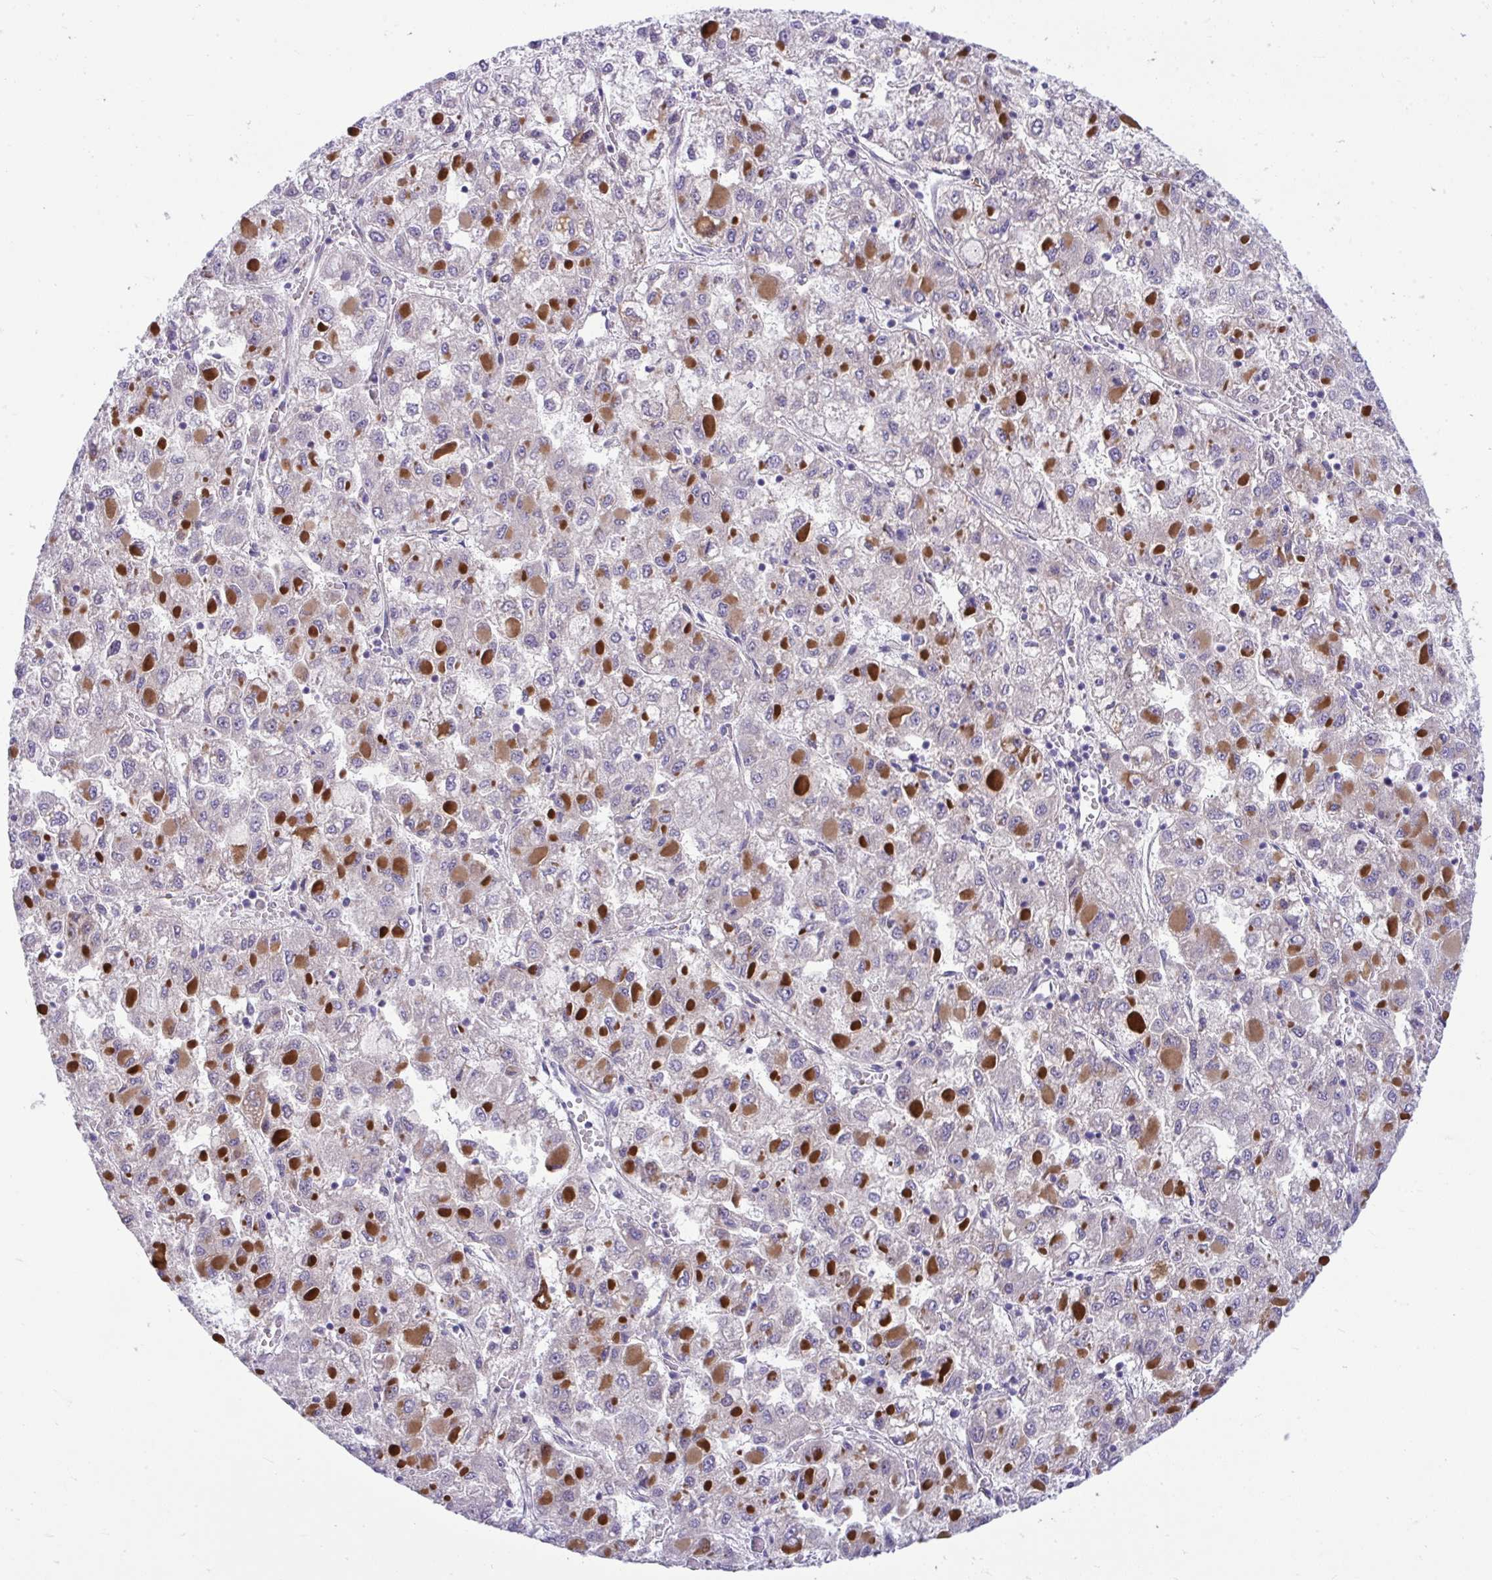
{"staining": {"intensity": "moderate", "quantity": "25%-75%", "location": "cytoplasmic/membranous"}, "tissue": "liver cancer", "cell_type": "Tumor cells", "image_type": "cancer", "snomed": [{"axis": "morphology", "description": "Carcinoma, Hepatocellular, NOS"}, {"axis": "topography", "description": "Liver"}], "caption": "Immunohistochemistry histopathology image of neoplastic tissue: liver cancer stained using IHC displays medium levels of moderate protein expression localized specifically in the cytoplasmic/membranous of tumor cells, appearing as a cytoplasmic/membranous brown color.", "gene": "PIGZ", "patient": {"sex": "male", "age": 40}}